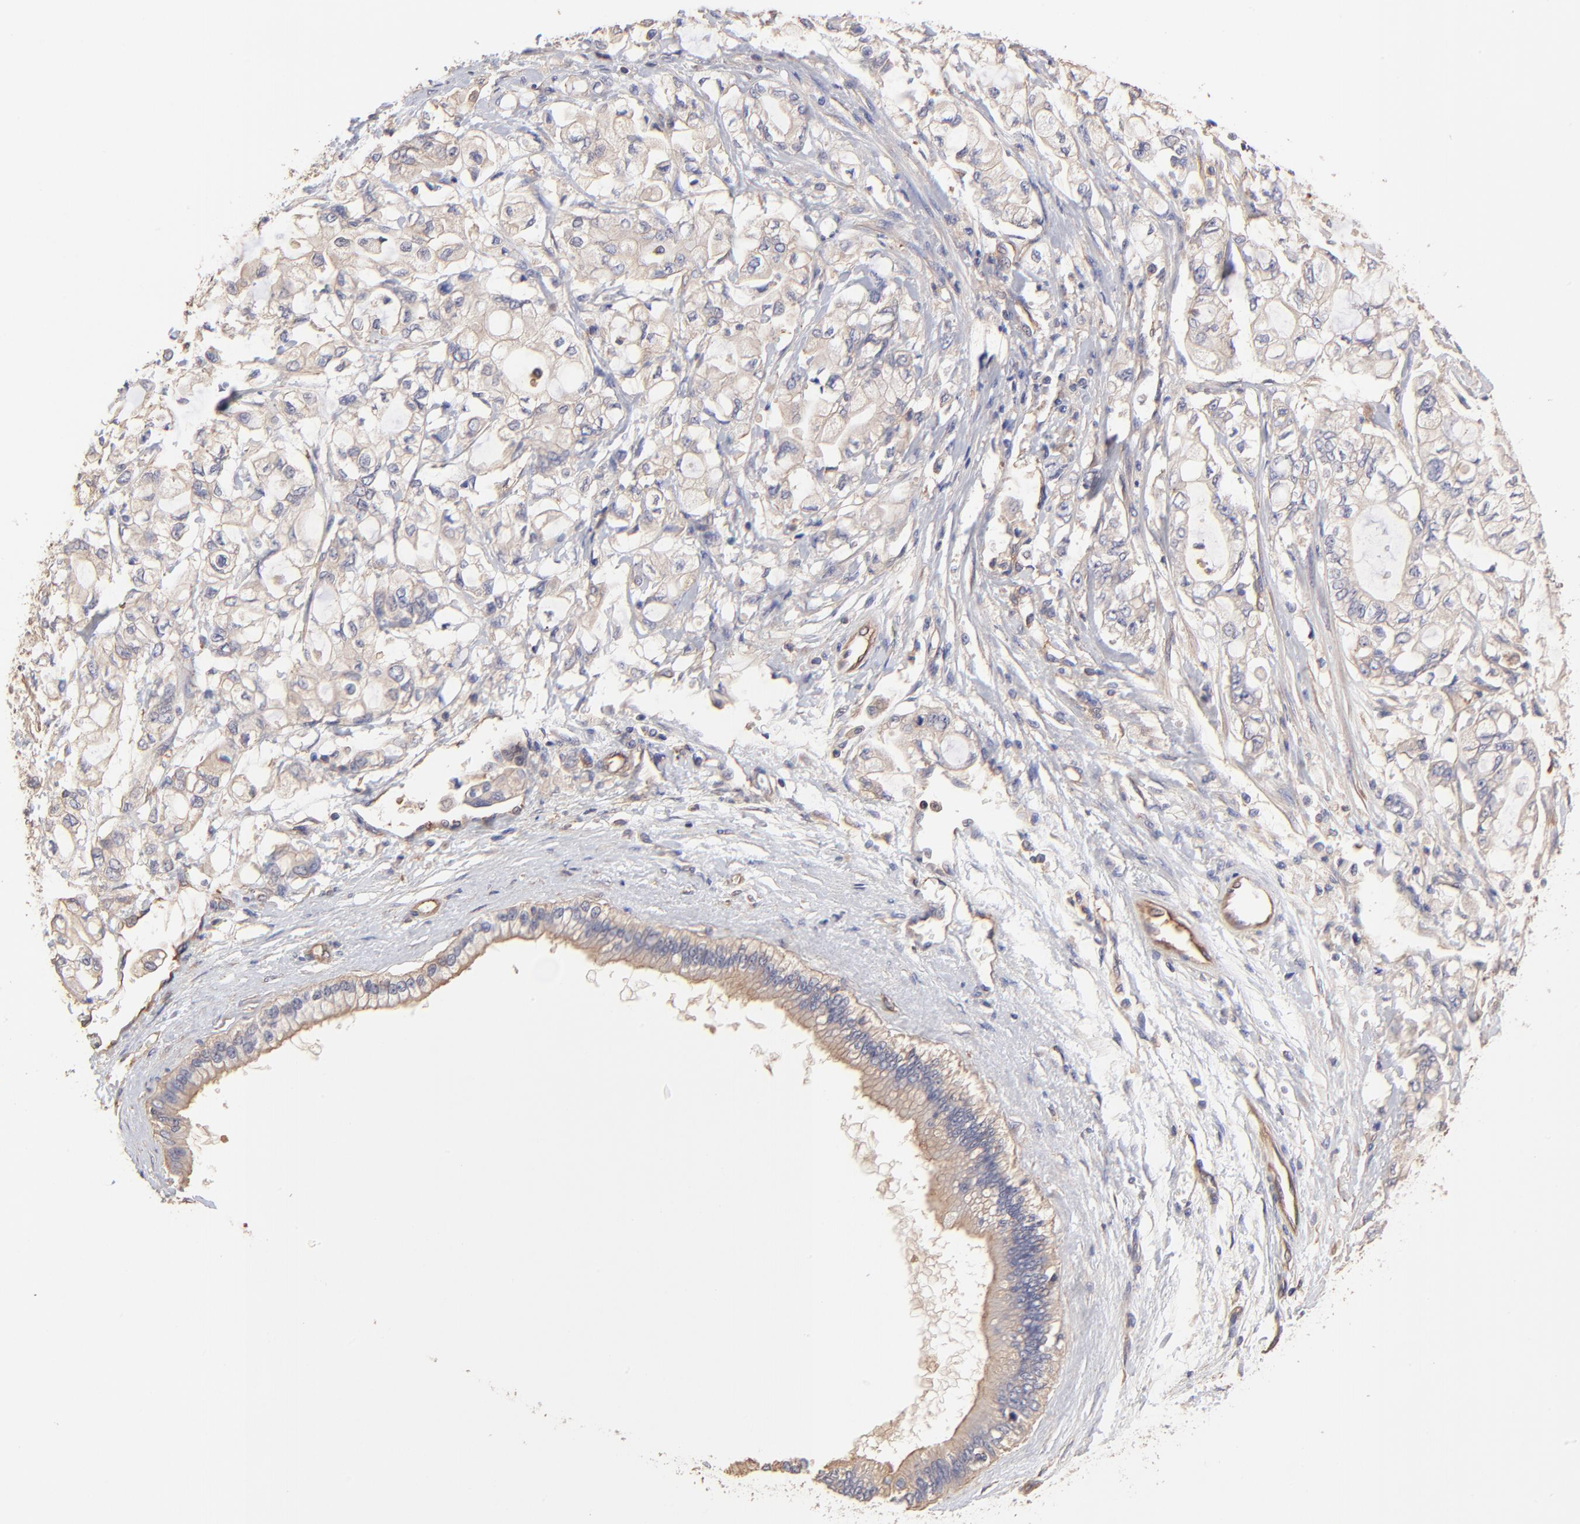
{"staining": {"intensity": "weak", "quantity": "<25%", "location": "cytoplasmic/membranous"}, "tissue": "pancreatic cancer", "cell_type": "Tumor cells", "image_type": "cancer", "snomed": [{"axis": "morphology", "description": "Adenocarcinoma, NOS"}, {"axis": "topography", "description": "Pancreas"}], "caption": "High magnification brightfield microscopy of pancreatic cancer (adenocarcinoma) stained with DAB (3,3'-diaminobenzidine) (brown) and counterstained with hematoxylin (blue): tumor cells show no significant staining.", "gene": "ASB7", "patient": {"sex": "male", "age": 79}}